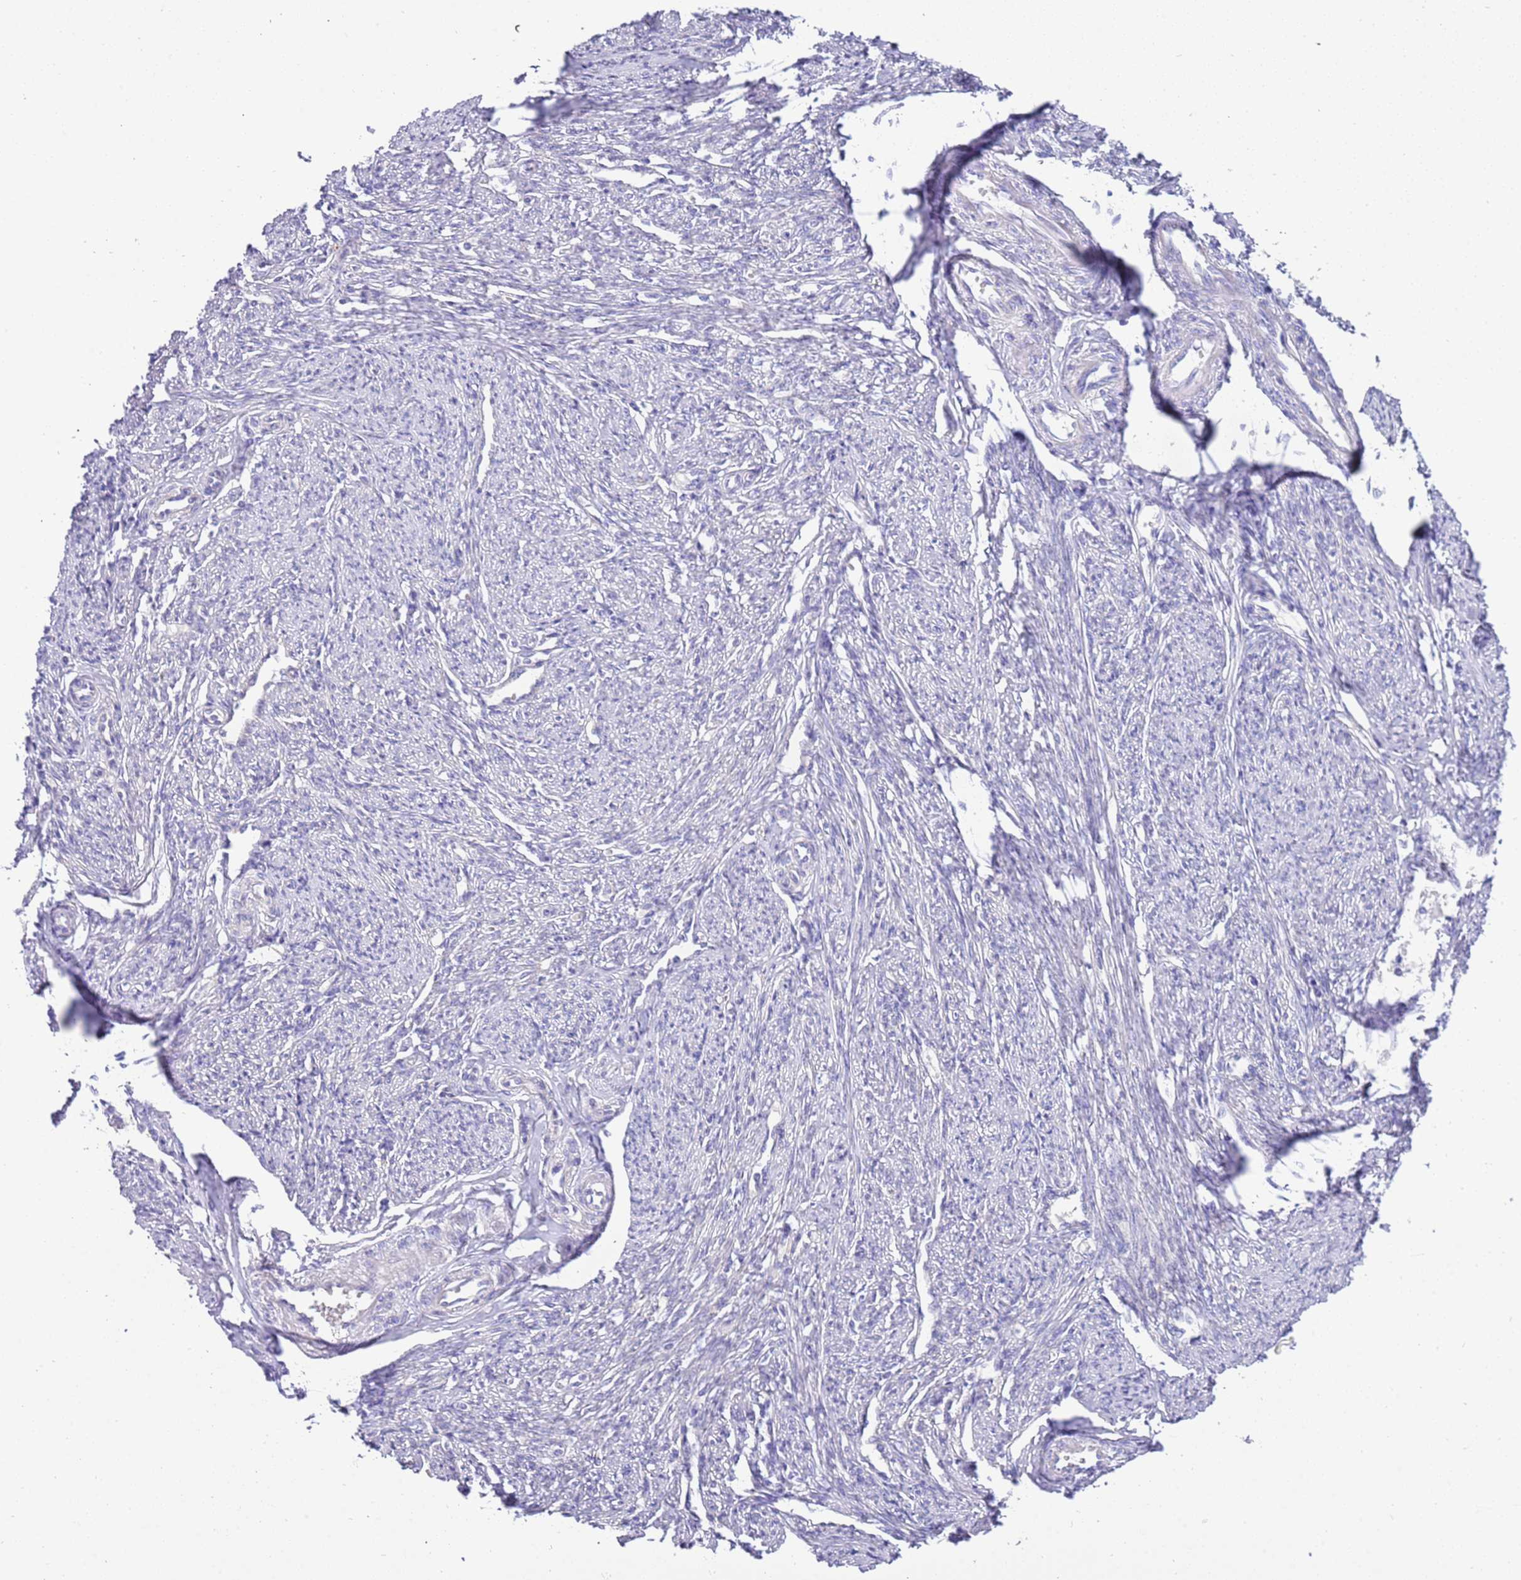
{"staining": {"intensity": "negative", "quantity": "none", "location": "none"}, "tissue": "smooth muscle", "cell_type": "Smooth muscle cells", "image_type": "normal", "snomed": [{"axis": "morphology", "description": "Normal tissue, NOS"}, {"axis": "topography", "description": "Smooth muscle"}, {"axis": "topography", "description": "Uterus"}], "caption": "IHC of normal smooth muscle demonstrates no positivity in smooth muscle cells.", "gene": "STIP1", "patient": {"sex": "female", "age": 59}}